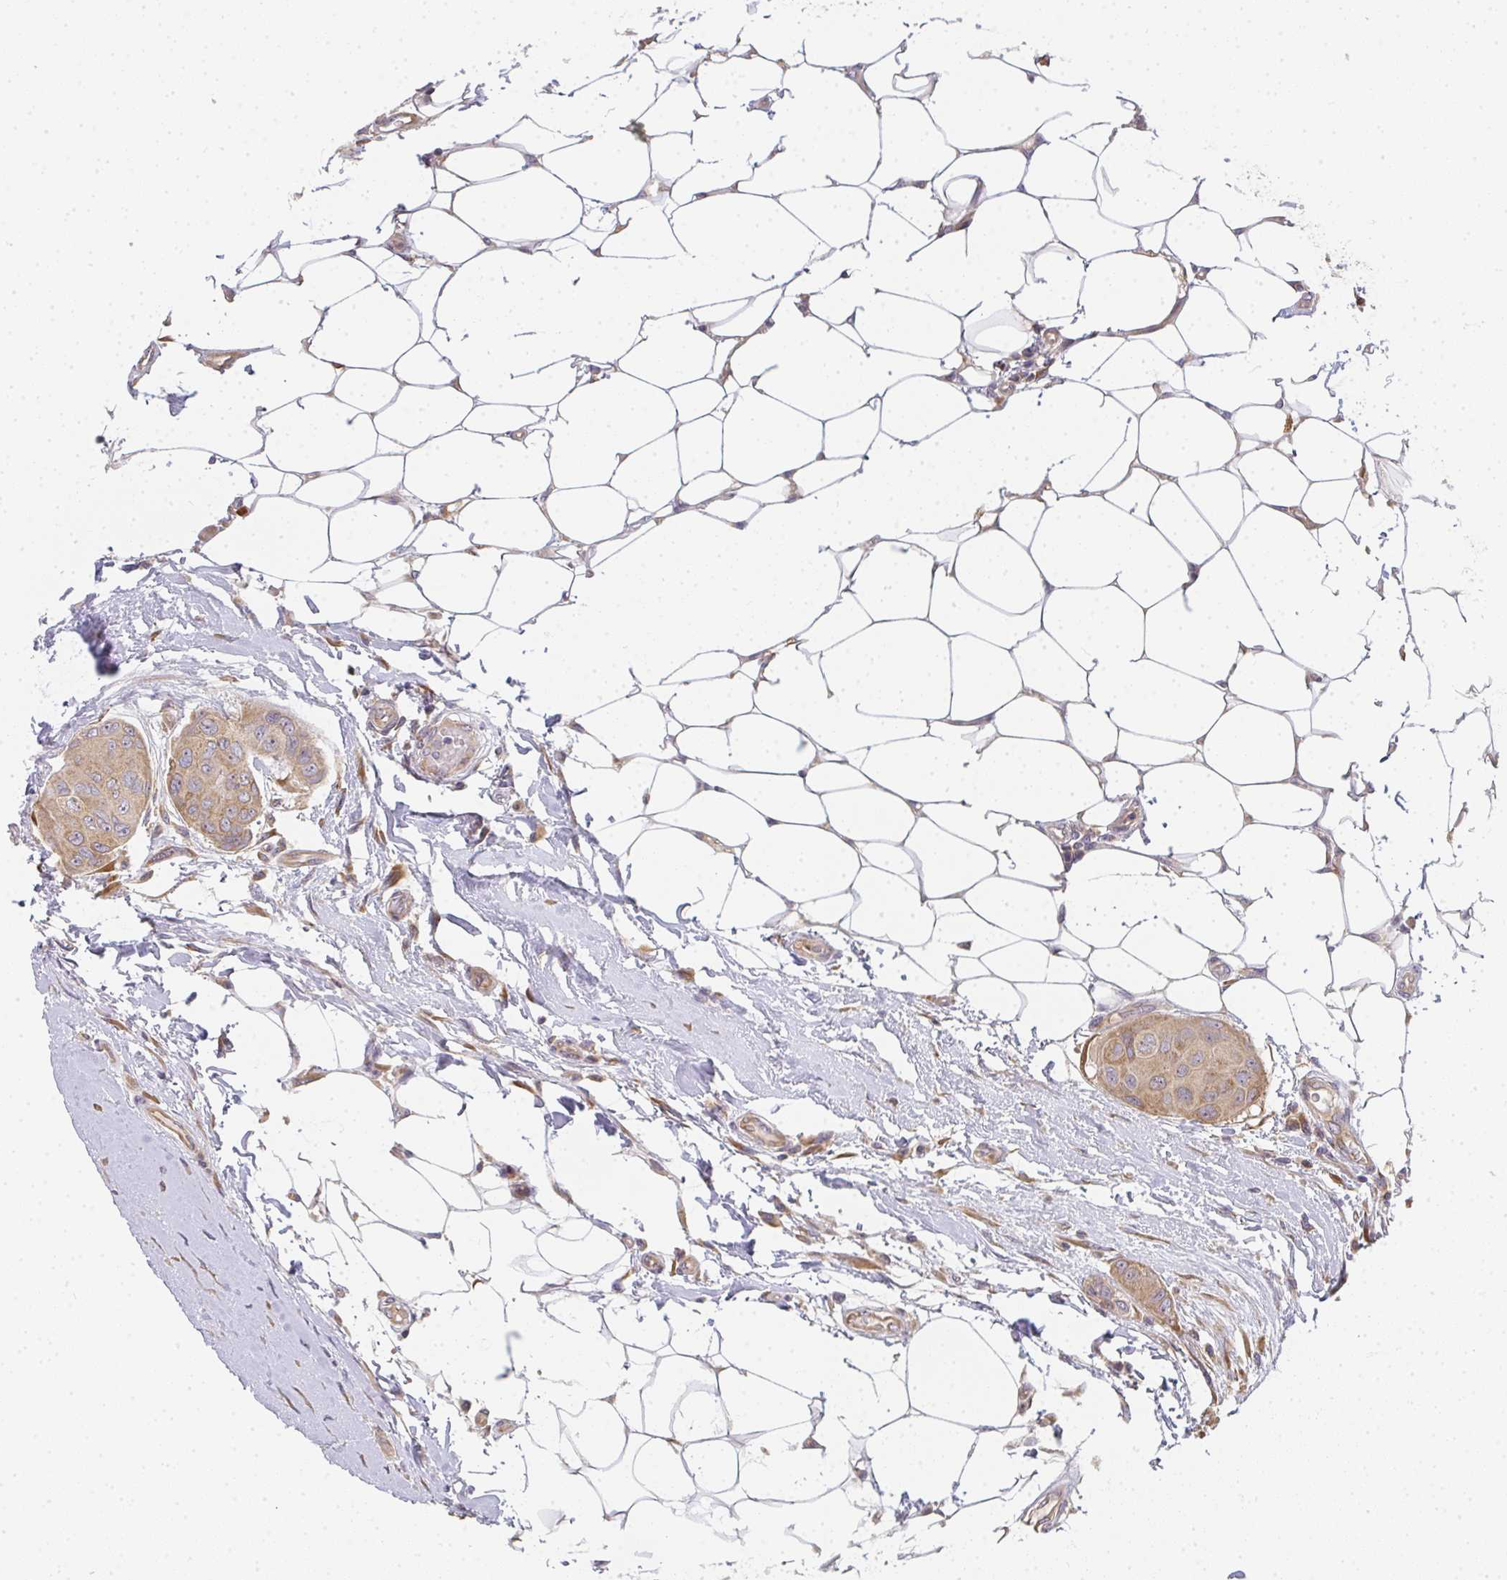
{"staining": {"intensity": "moderate", "quantity": ">75%", "location": "cytoplasmic/membranous"}, "tissue": "breast cancer", "cell_type": "Tumor cells", "image_type": "cancer", "snomed": [{"axis": "morphology", "description": "Duct carcinoma"}, {"axis": "topography", "description": "Breast"}, {"axis": "topography", "description": "Lymph node"}], "caption": "The photomicrograph demonstrates staining of invasive ductal carcinoma (breast), revealing moderate cytoplasmic/membranous protein positivity (brown color) within tumor cells.", "gene": "SLC35B3", "patient": {"sex": "female", "age": 80}}